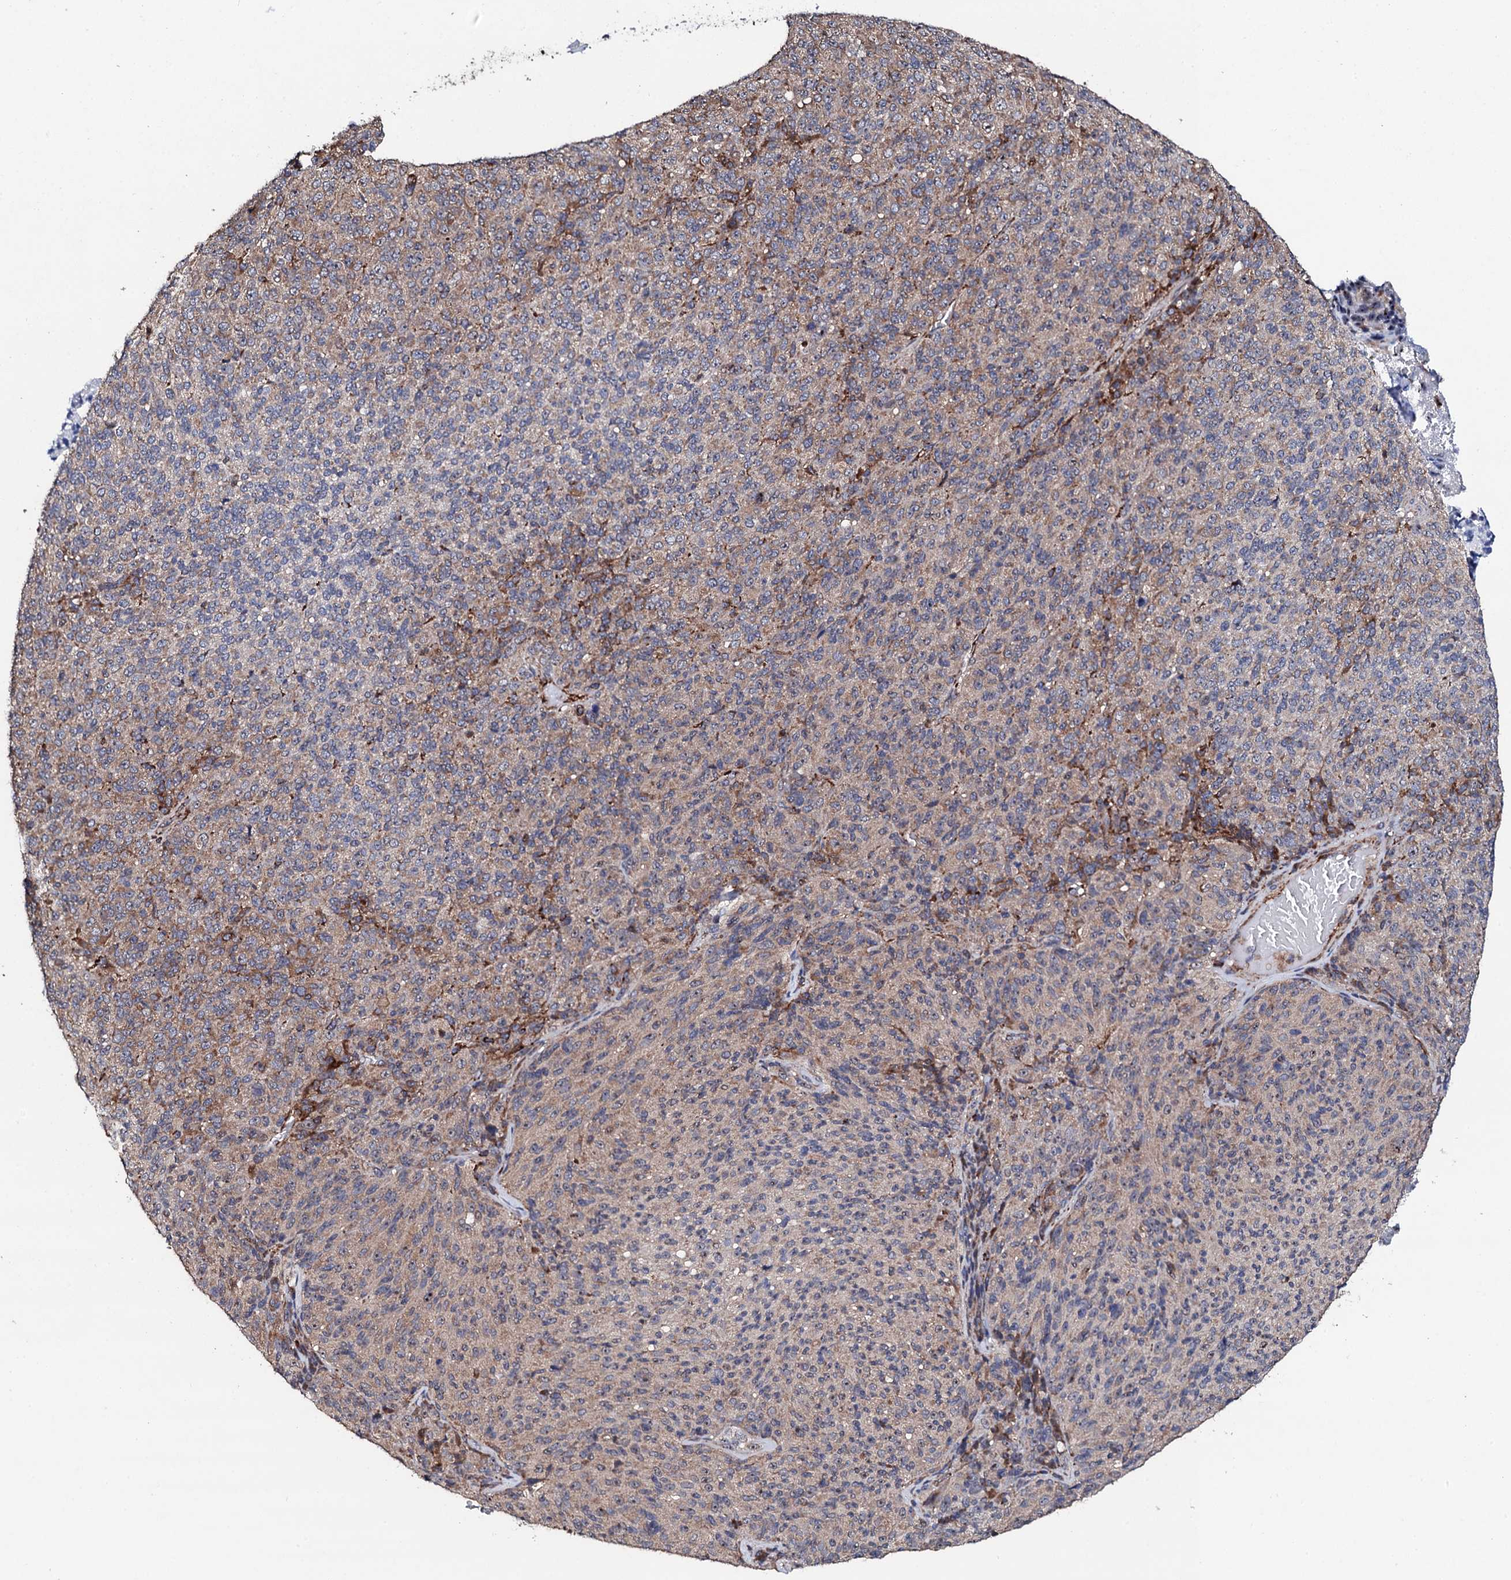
{"staining": {"intensity": "weak", "quantity": "25%-75%", "location": "cytoplasmic/membranous"}, "tissue": "melanoma", "cell_type": "Tumor cells", "image_type": "cancer", "snomed": [{"axis": "morphology", "description": "Malignant melanoma, Metastatic site"}, {"axis": "topography", "description": "Brain"}], "caption": "Immunohistochemical staining of human malignant melanoma (metastatic site) displays low levels of weak cytoplasmic/membranous protein positivity in about 25%-75% of tumor cells.", "gene": "GTPBP4", "patient": {"sex": "female", "age": 56}}